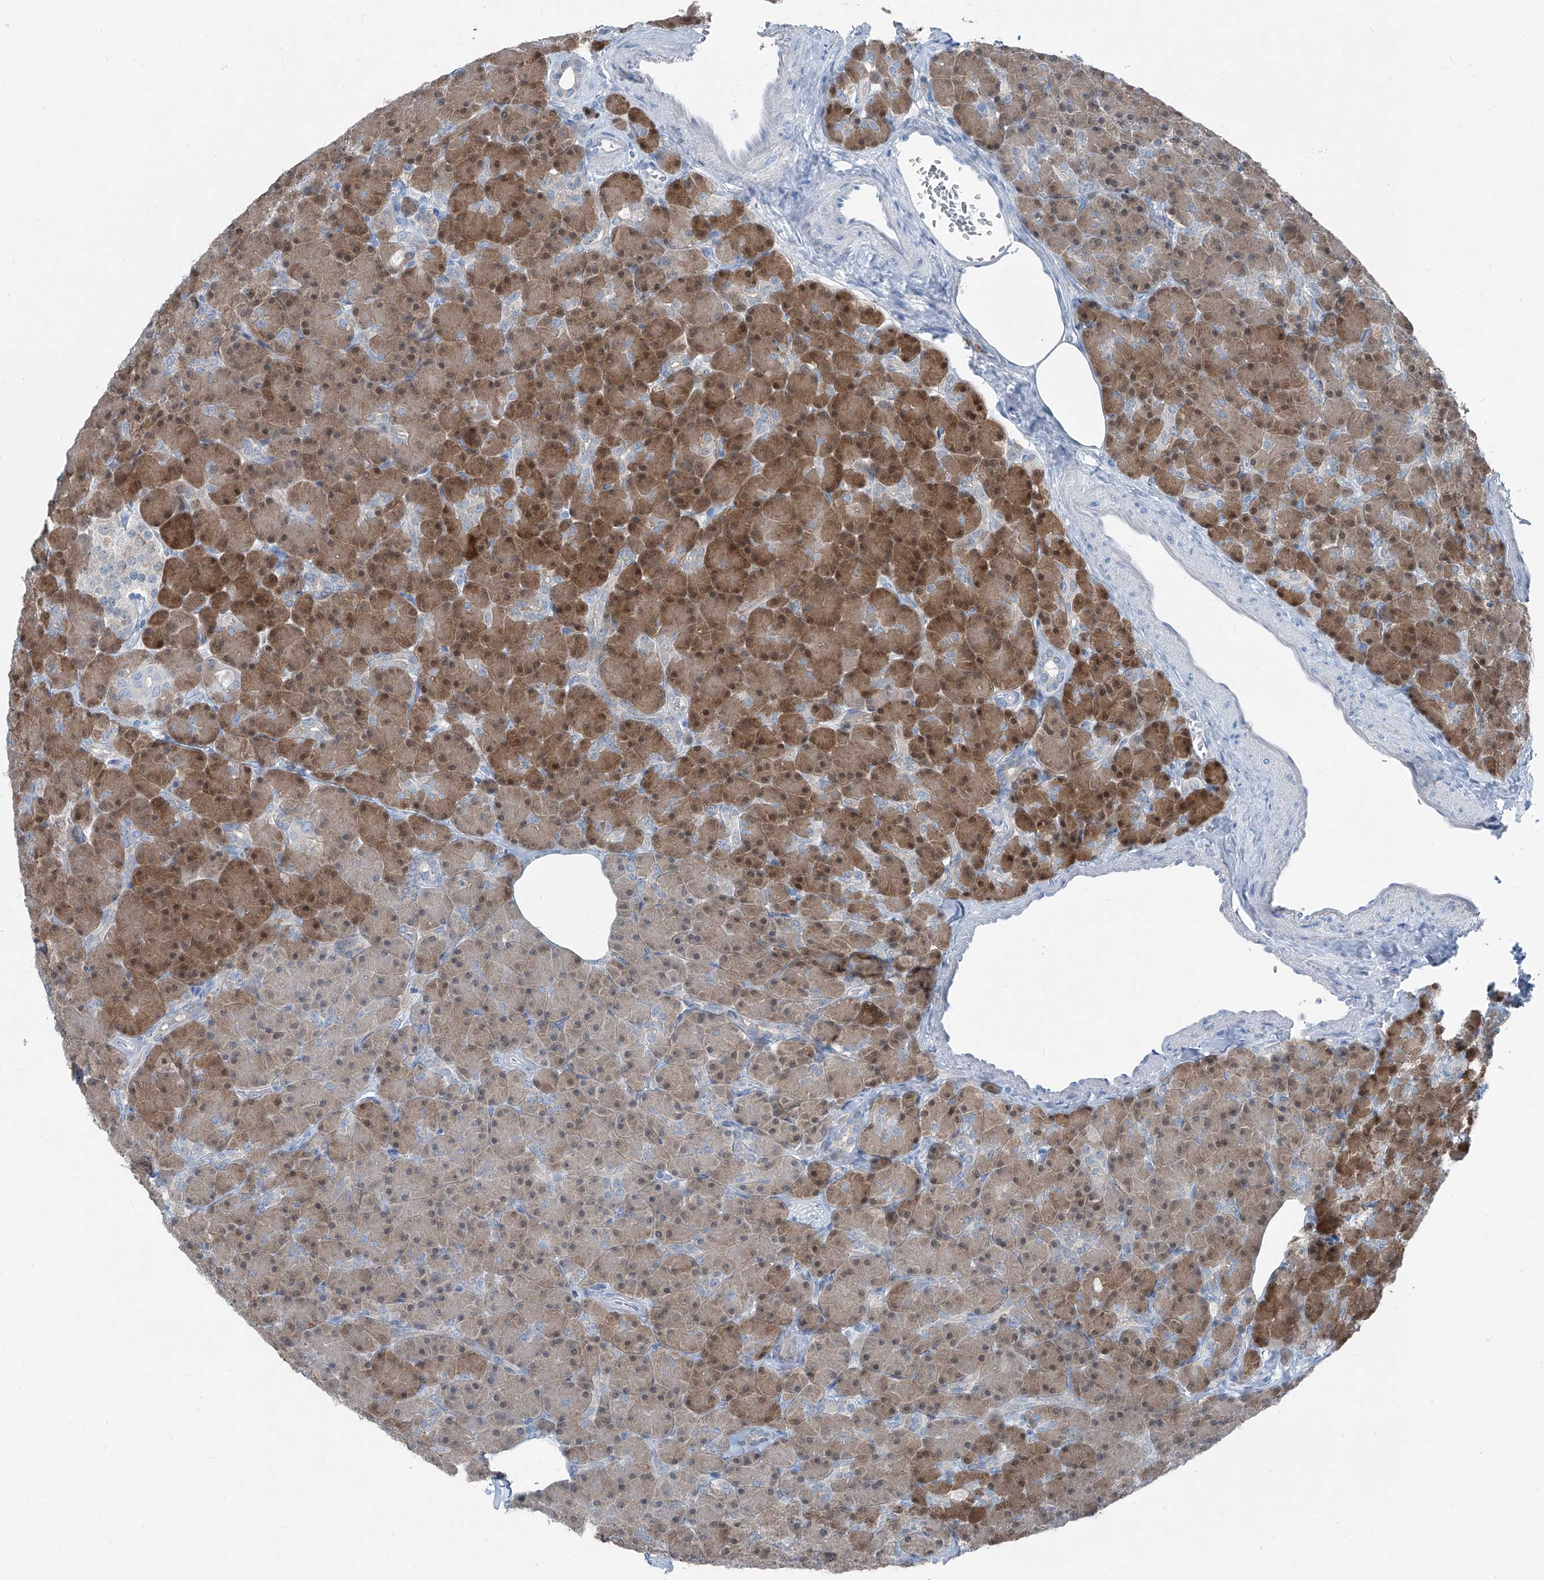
{"staining": {"intensity": "moderate", "quantity": ">75%", "location": "cytoplasmic/membranous,nuclear"}, "tissue": "pancreas", "cell_type": "Exocrine glandular cells", "image_type": "normal", "snomed": [{"axis": "morphology", "description": "Normal tissue, NOS"}, {"axis": "topography", "description": "Pancreas"}], "caption": "Immunohistochemistry micrograph of benign human pancreas stained for a protein (brown), which reveals medium levels of moderate cytoplasmic/membranous,nuclear positivity in approximately >75% of exocrine glandular cells.", "gene": "RGN", "patient": {"sex": "female", "age": 43}}